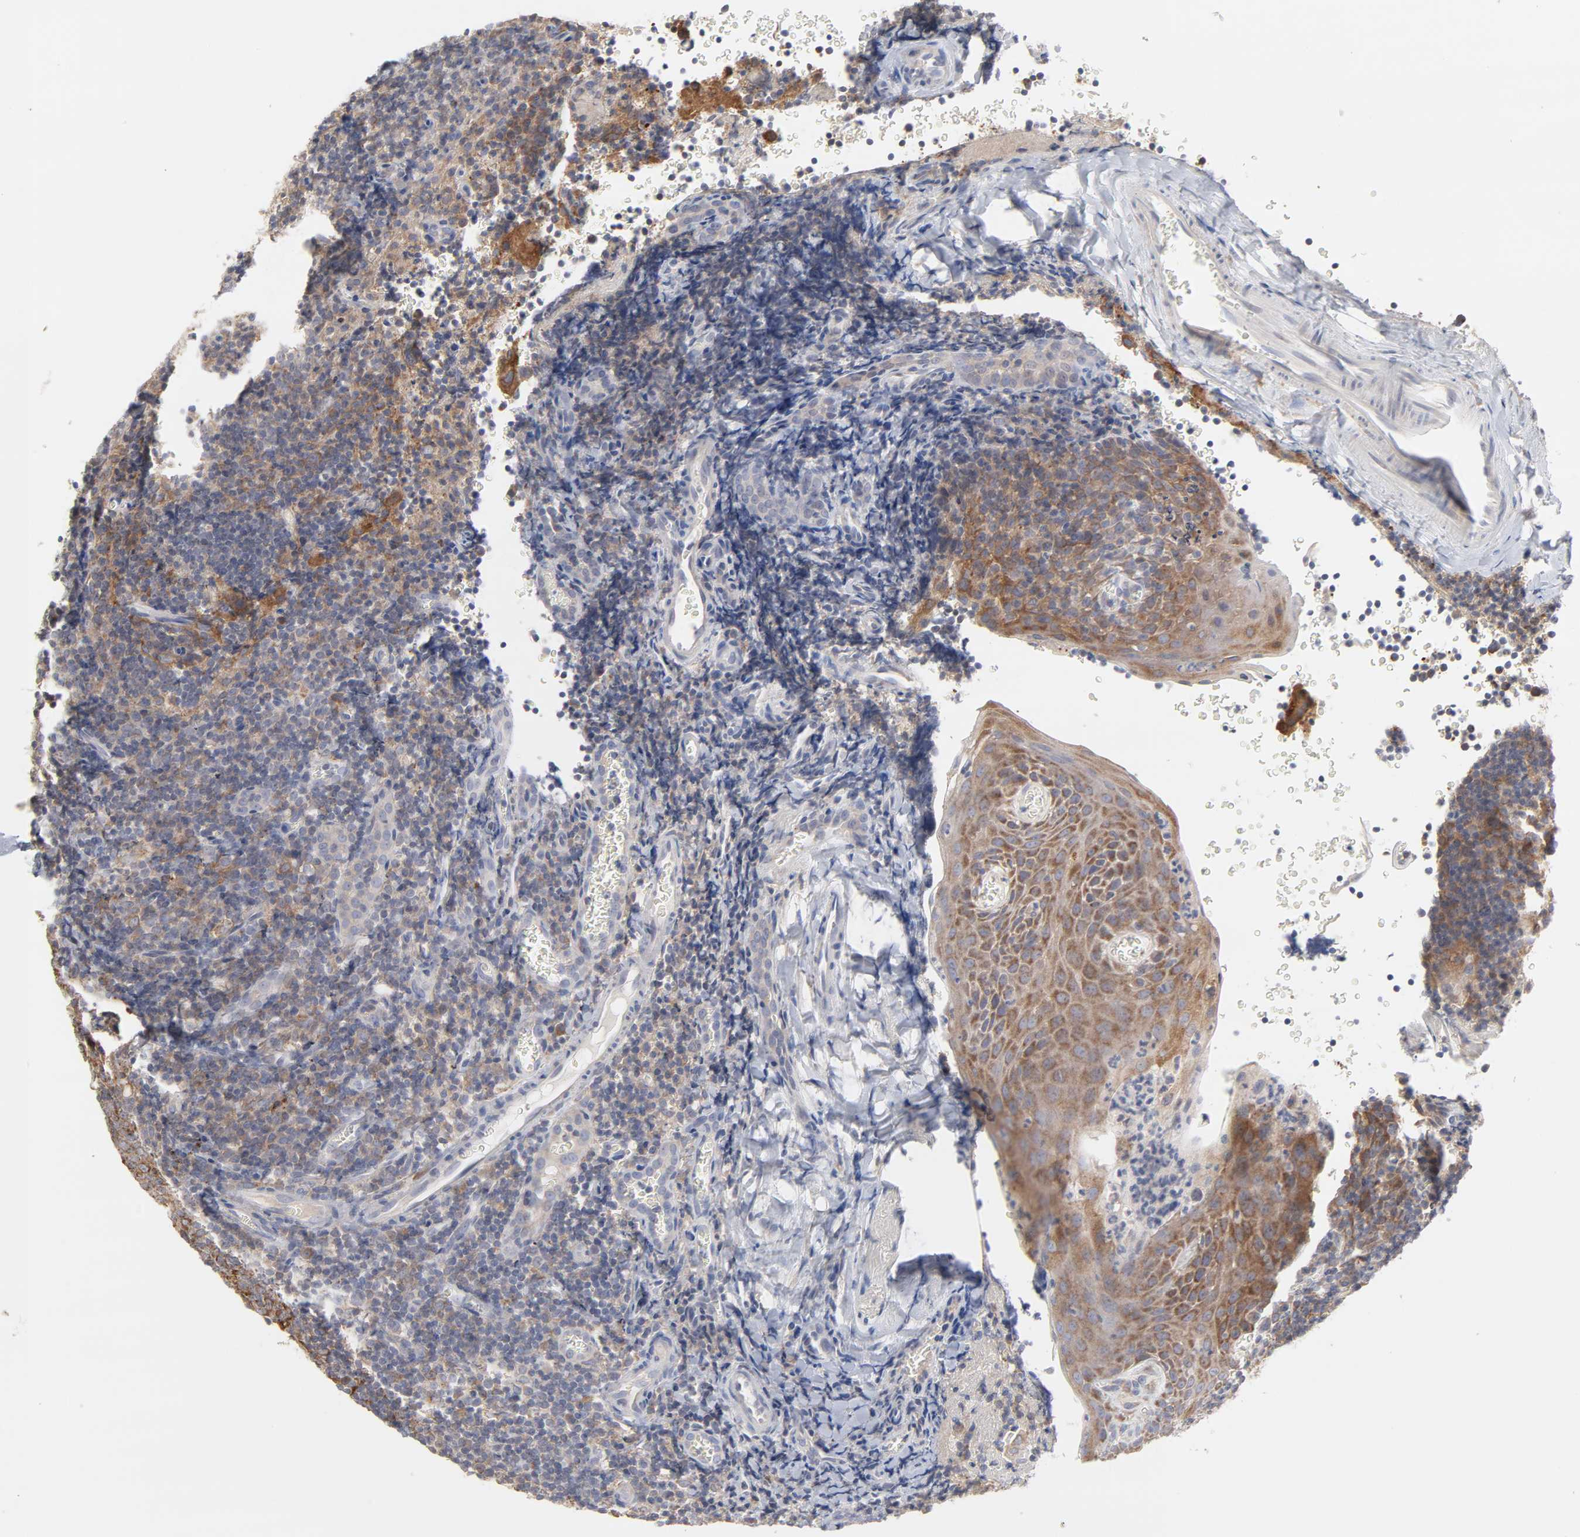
{"staining": {"intensity": "moderate", "quantity": ">75%", "location": "cytoplasmic/membranous"}, "tissue": "tonsil", "cell_type": "Germinal center cells", "image_type": "normal", "snomed": [{"axis": "morphology", "description": "Normal tissue, NOS"}, {"axis": "topography", "description": "Tonsil"}], "caption": "Immunohistochemical staining of benign human tonsil displays medium levels of moderate cytoplasmic/membranous positivity in approximately >75% of germinal center cells.", "gene": "PPFIBP2", "patient": {"sex": "male", "age": 20}}